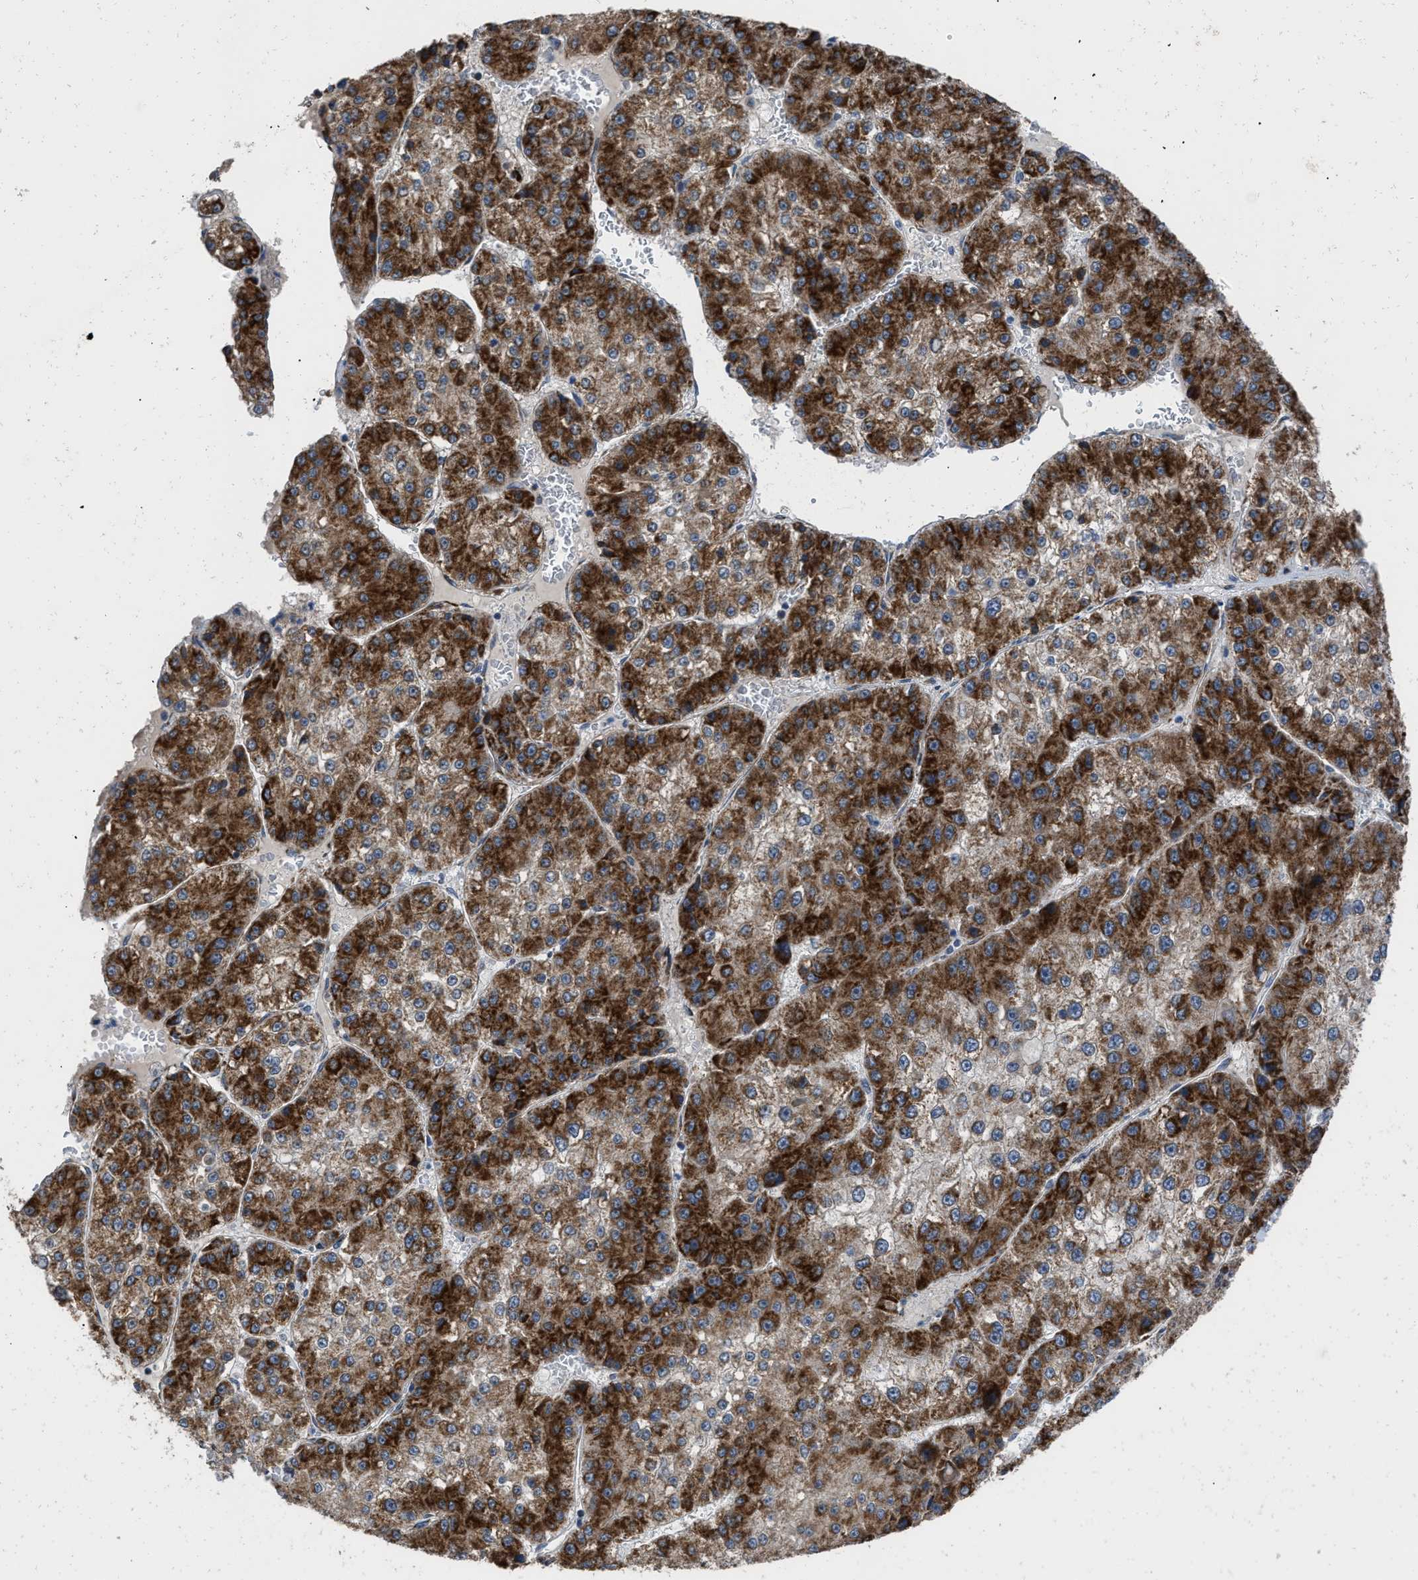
{"staining": {"intensity": "strong", "quantity": ">75%", "location": "cytoplasmic/membranous"}, "tissue": "liver cancer", "cell_type": "Tumor cells", "image_type": "cancer", "snomed": [{"axis": "morphology", "description": "Carcinoma, Hepatocellular, NOS"}, {"axis": "topography", "description": "Liver"}], "caption": "Protein staining by immunohistochemistry displays strong cytoplasmic/membranous staining in approximately >75% of tumor cells in liver cancer. (Stains: DAB in brown, nuclei in blue, Microscopy: brightfield microscopy at high magnification).", "gene": "AKAP1", "patient": {"sex": "female", "age": 73}}